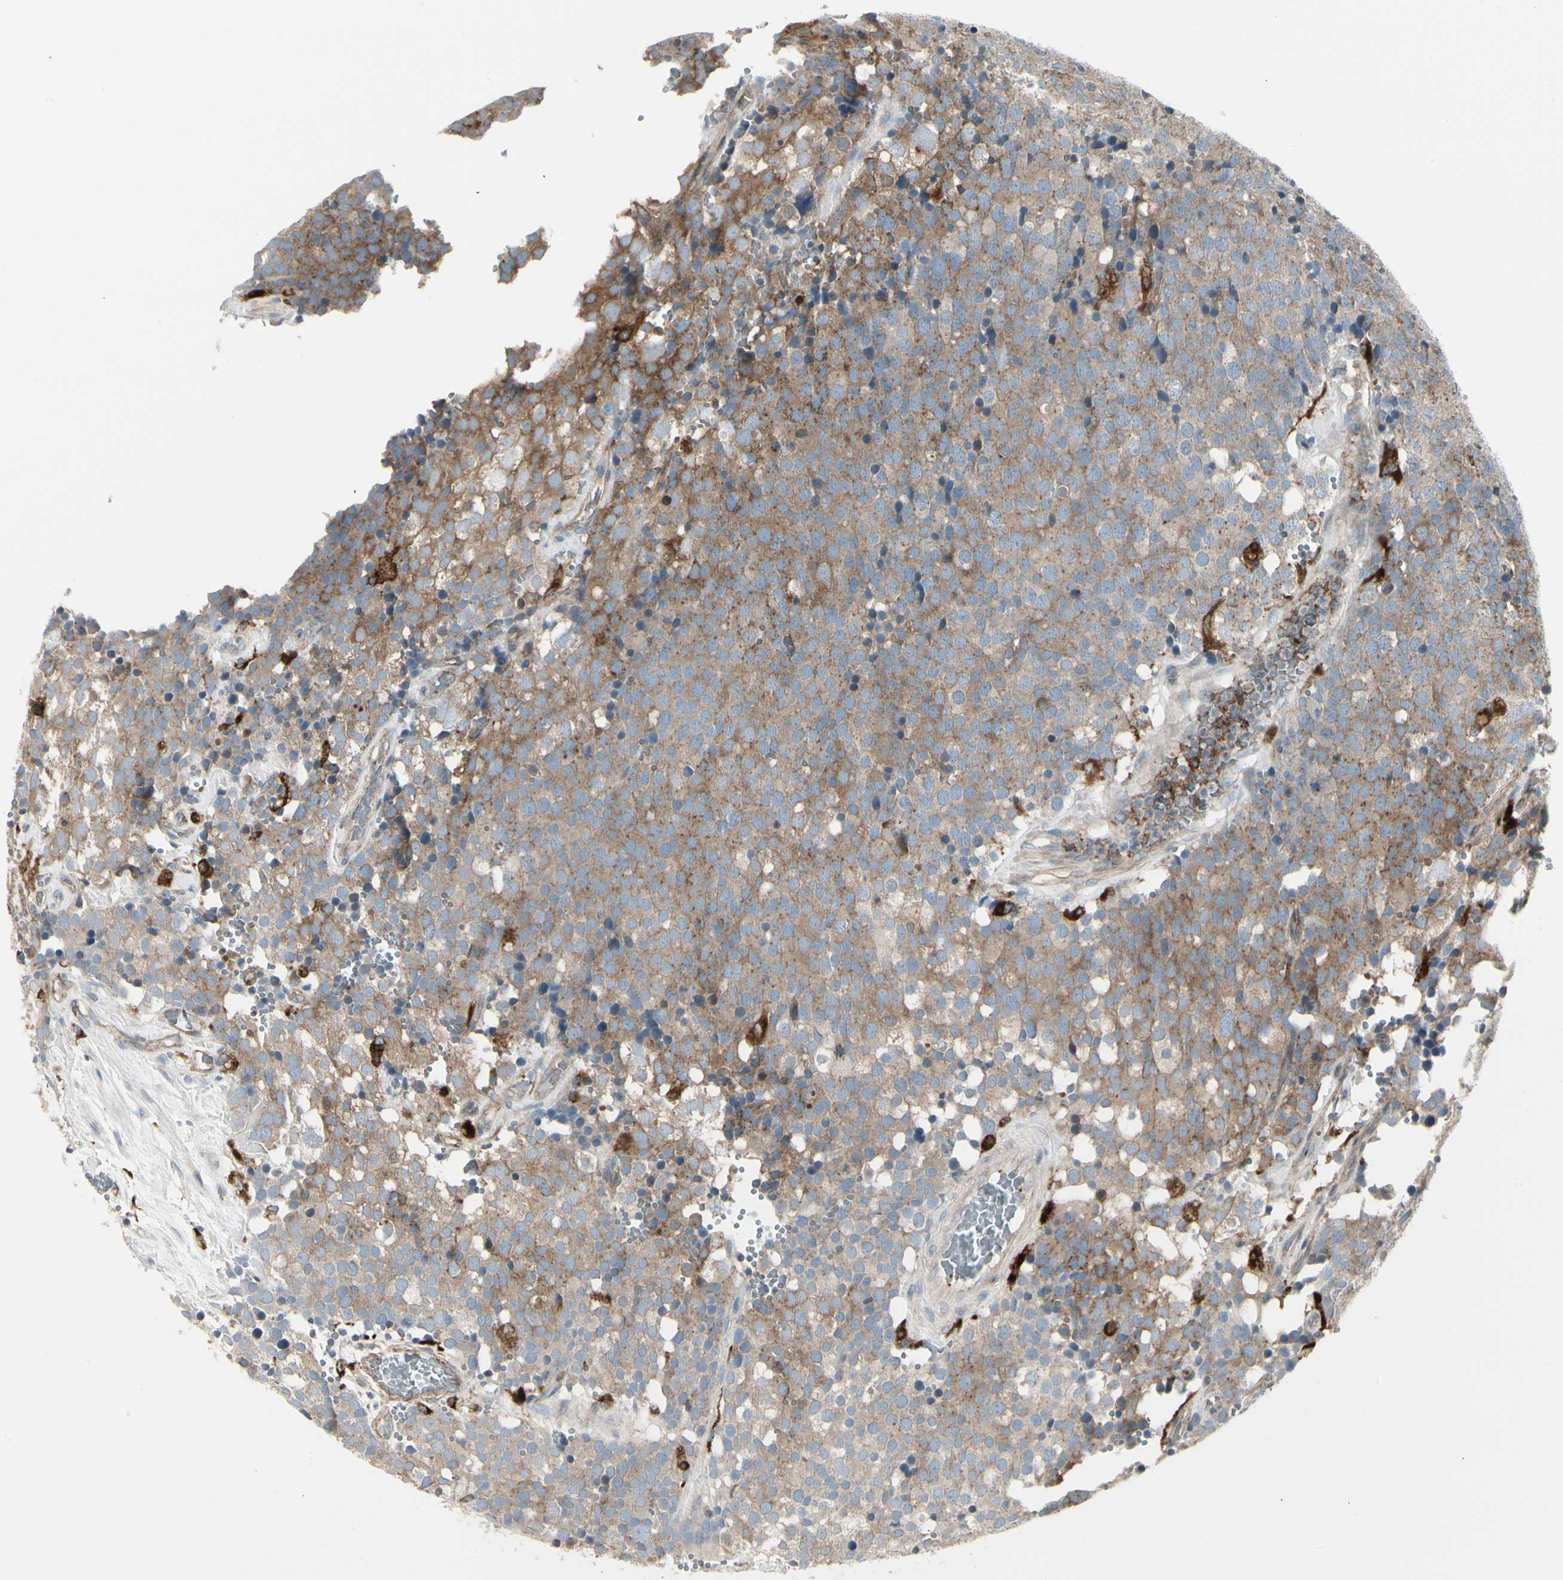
{"staining": {"intensity": "moderate", "quantity": "25%-75%", "location": "cytoplasmic/membranous"}, "tissue": "testis cancer", "cell_type": "Tumor cells", "image_type": "cancer", "snomed": [{"axis": "morphology", "description": "Seminoma, NOS"}, {"axis": "topography", "description": "Testis"}], "caption": "There is medium levels of moderate cytoplasmic/membranous staining in tumor cells of testis cancer (seminoma), as demonstrated by immunohistochemical staining (brown color).", "gene": "ATP6V1B2", "patient": {"sex": "male", "age": 71}}